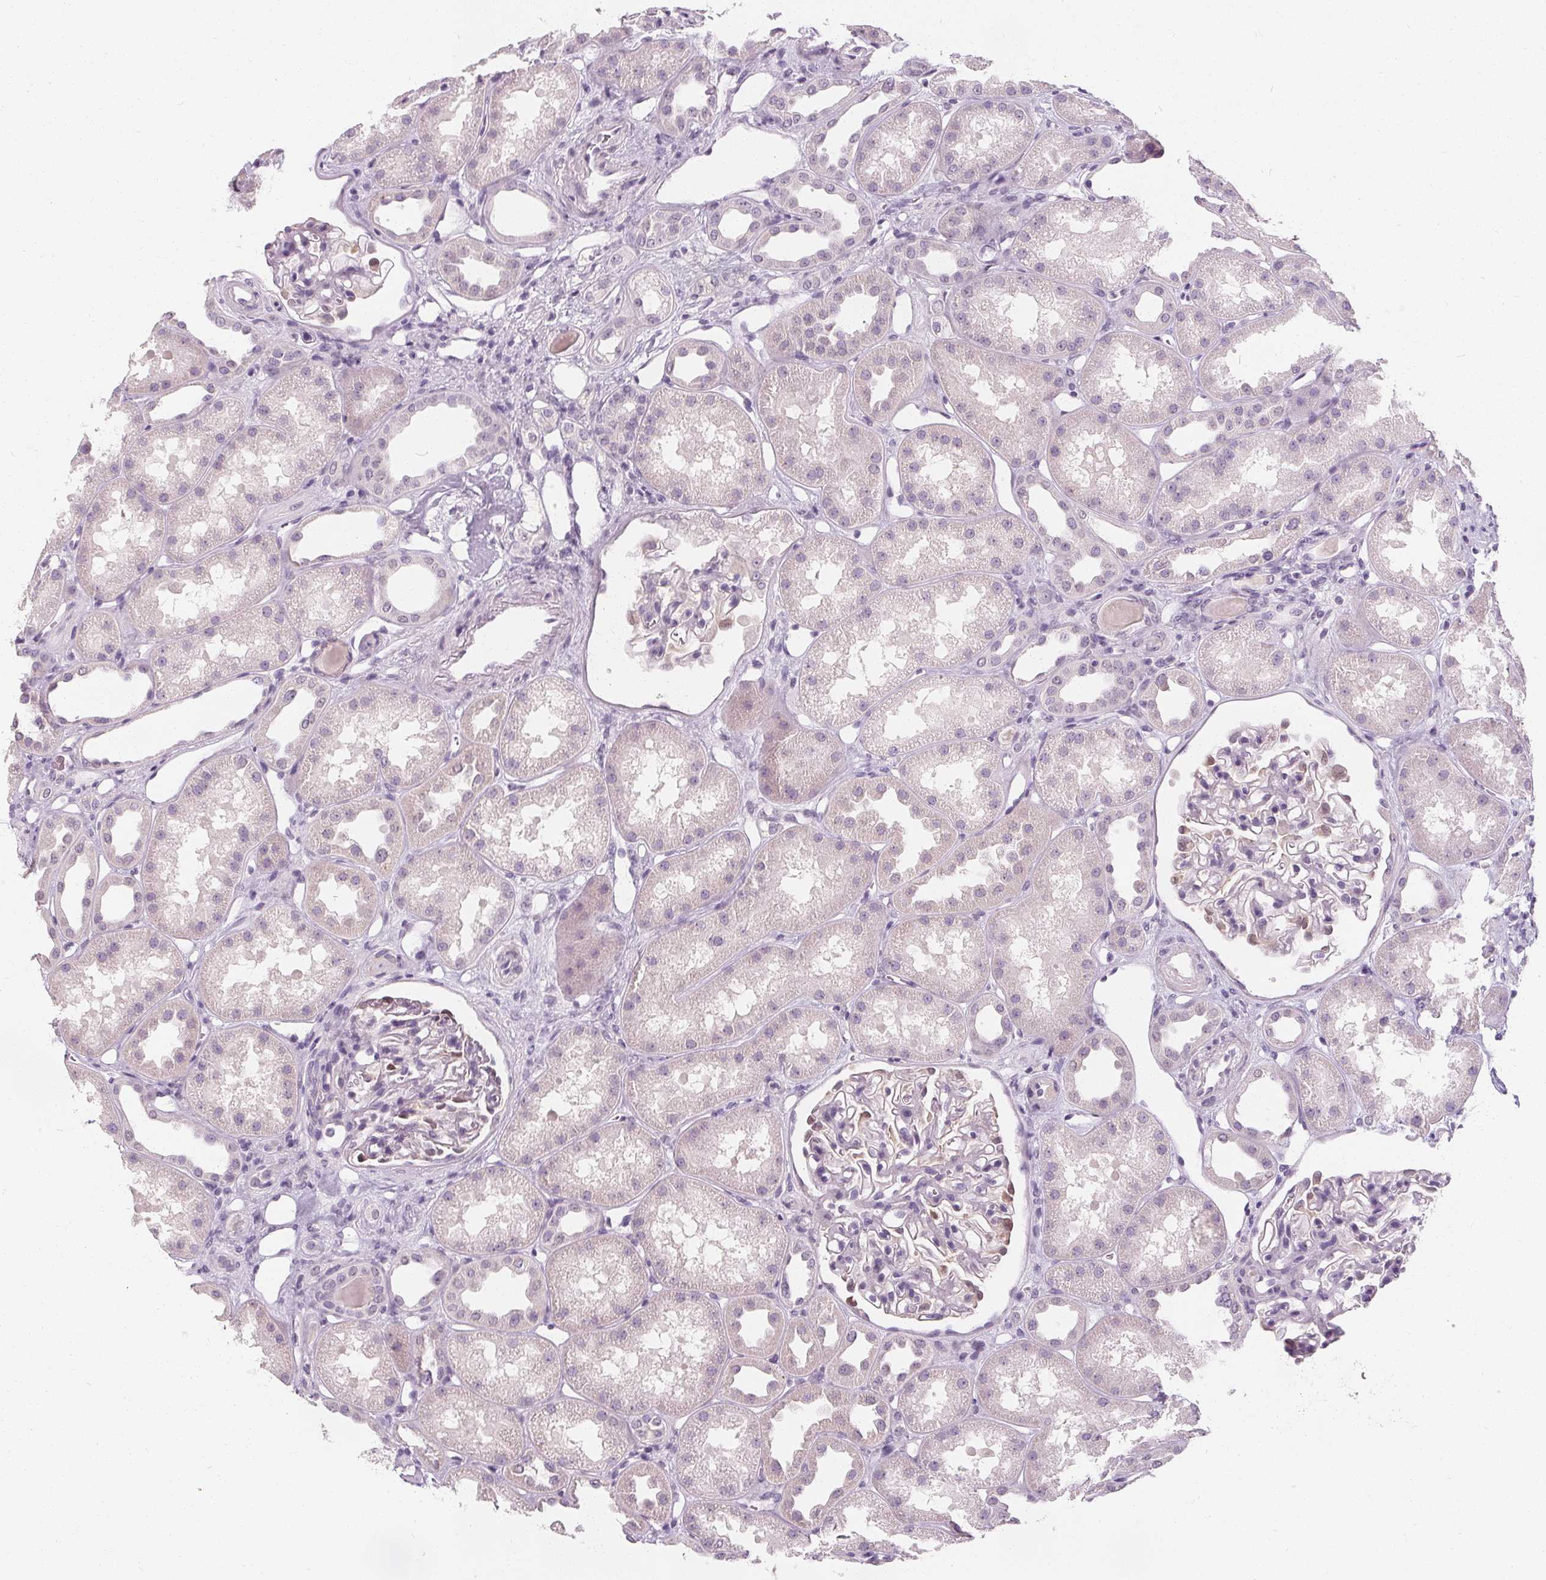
{"staining": {"intensity": "moderate", "quantity": "<25%", "location": "nuclear"}, "tissue": "kidney", "cell_type": "Cells in glomeruli", "image_type": "normal", "snomed": [{"axis": "morphology", "description": "Normal tissue, NOS"}, {"axis": "topography", "description": "Kidney"}], "caption": "Human kidney stained for a protein (brown) shows moderate nuclear positive staining in about <25% of cells in glomeruli.", "gene": "DBX2", "patient": {"sex": "male", "age": 61}}